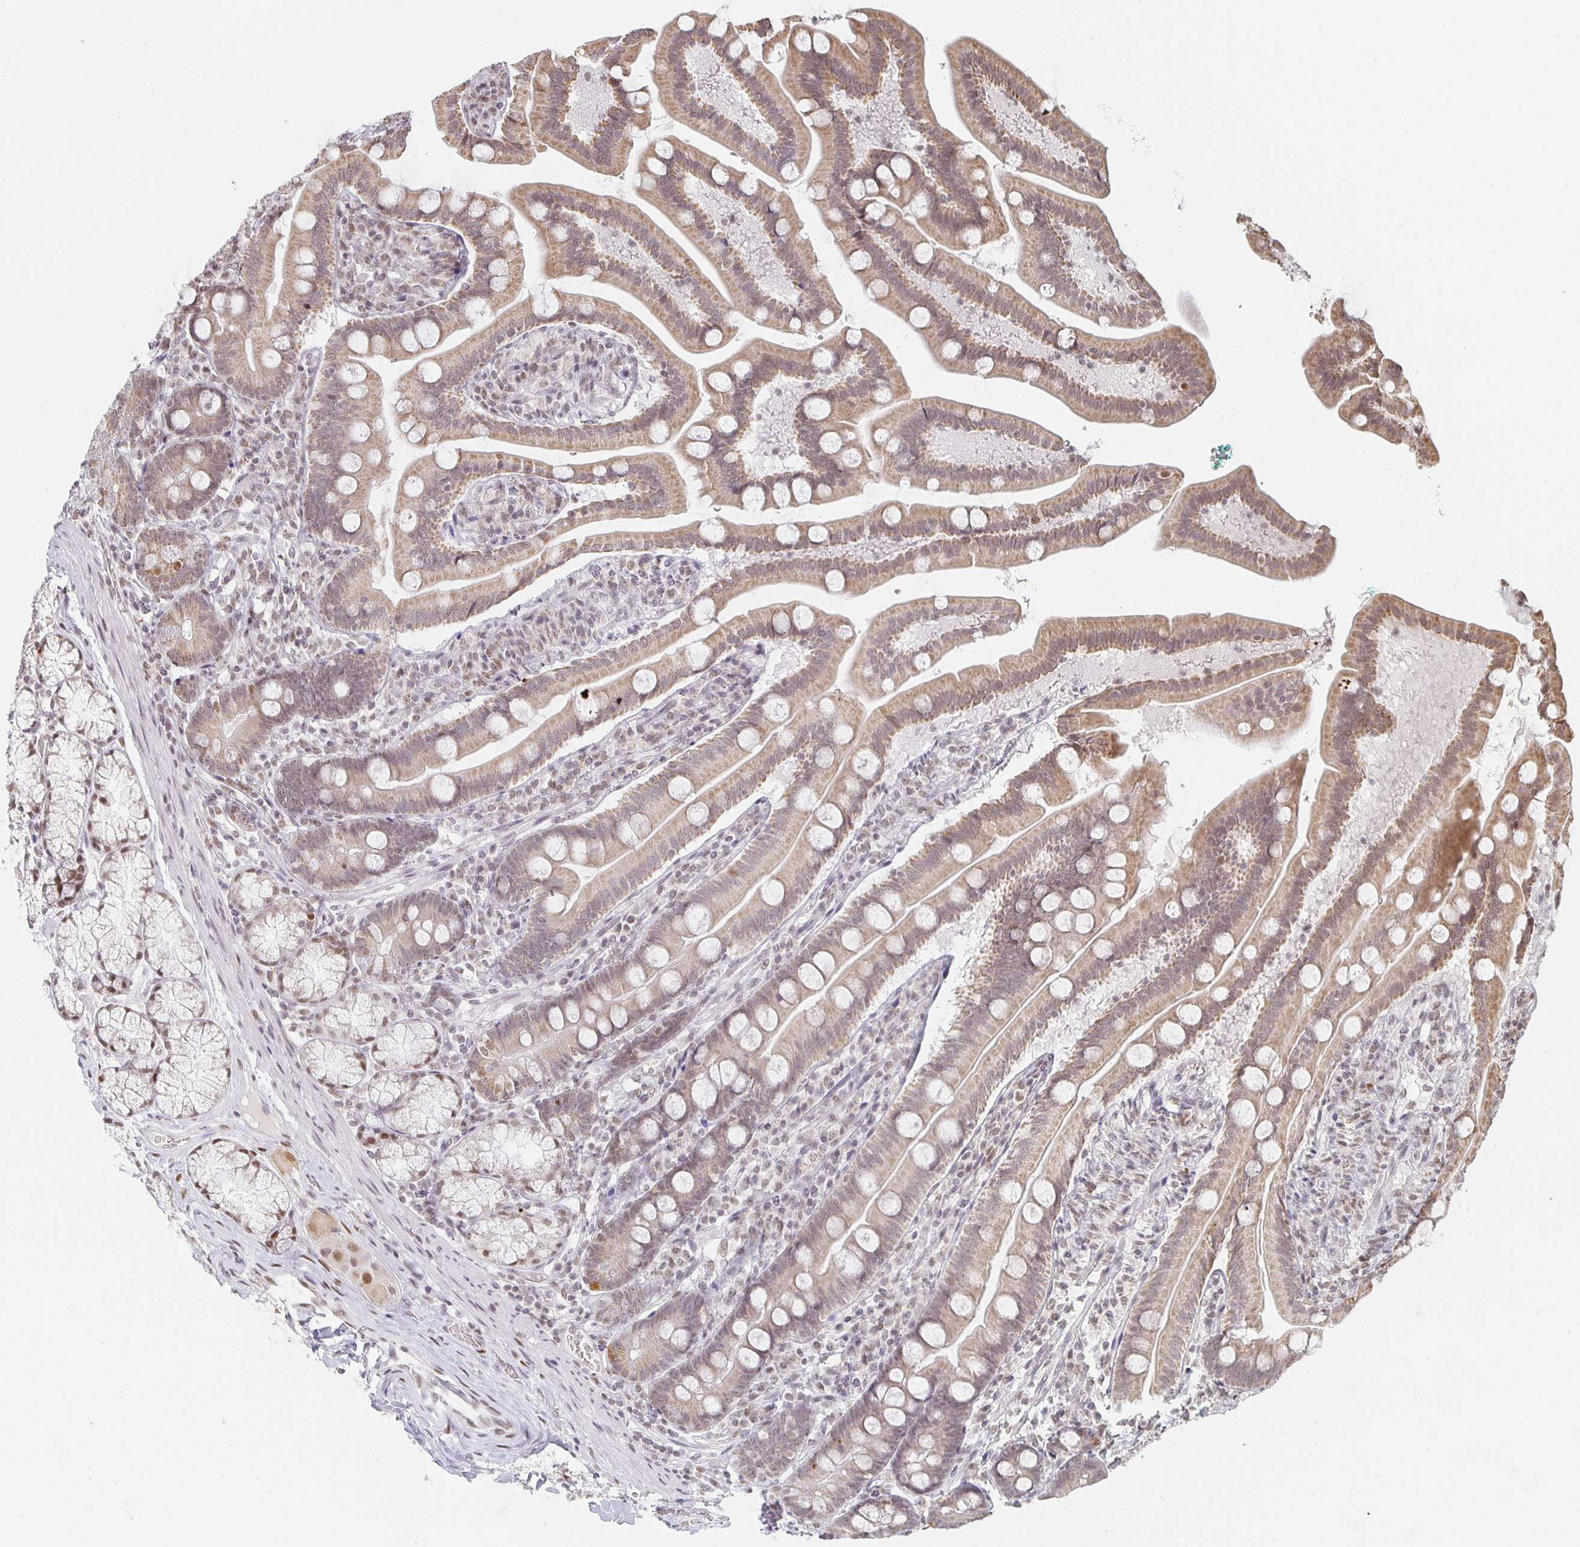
{"staining": {"intensity": "moderate", "quantity": ">75%", "location": "cytoplasmic/membranous,nuclear"}, "tissue": "duodenum", "cell_type": "Glandular cells", "image_type": "normal", "snomed": [{"axis": "morphology", "description": "Normal tissue, NOS"}, {"axis": "topography", "description": "Duodenum"}], "caption": "A brown stain highlights moderate cytoplasmic/membranous,nuclear positivity of a protein in glandular cells of unremarkable duodenum. (Brightfield microscopy of DAB IHC at high magnification).", "gene": "SMARCA2", "patient": {"sex": "female", "age": 67}}